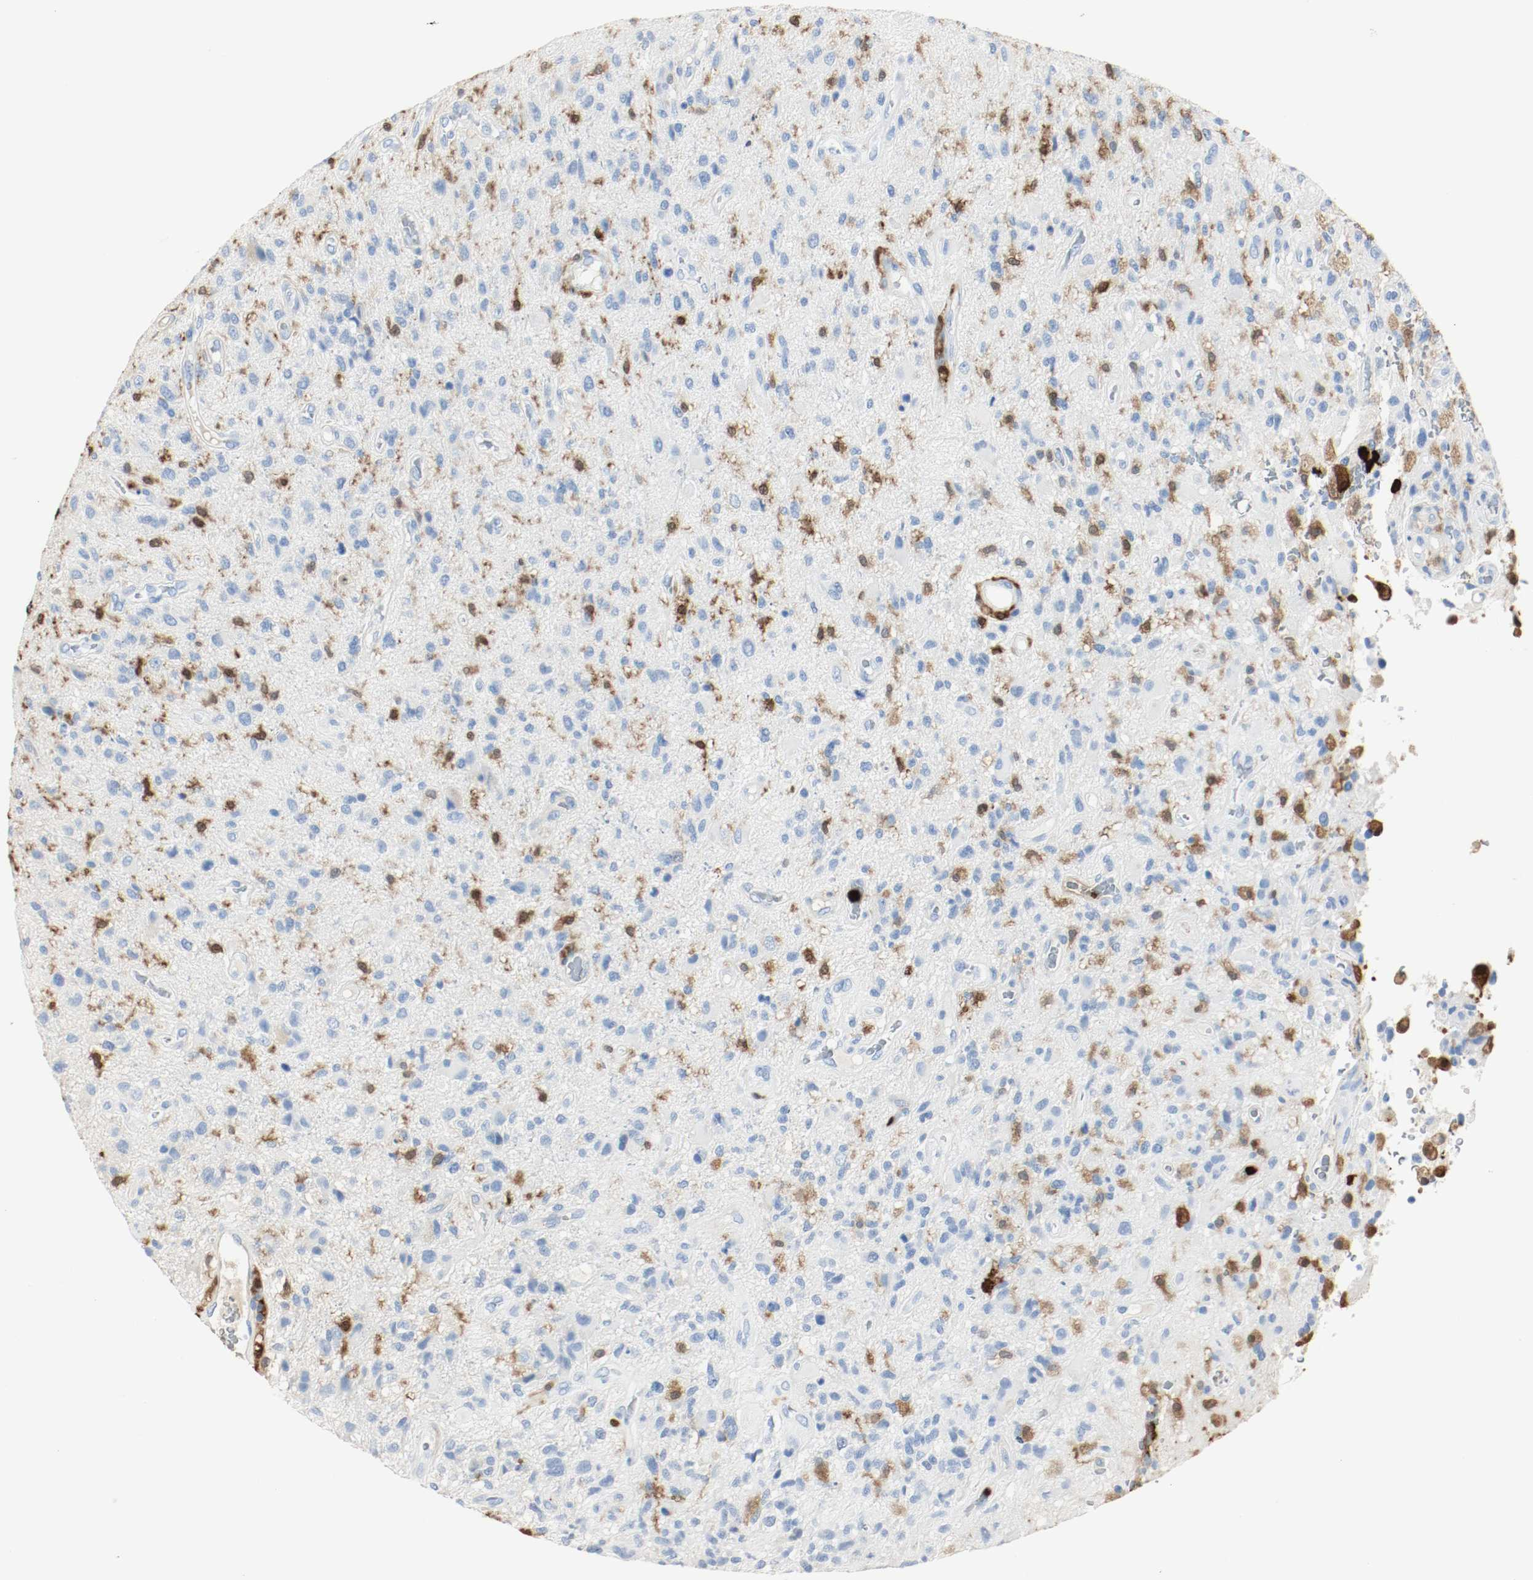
{"staining": {"intensity": "moderate", "quantity": "<25%", "location": "cytoplasmic/membranous"}, "tissue": "glioma", "cell_type": "Tumor cells", "image_type": "cancer", "snomed": [{"axis": "morphology", "description": "Normal tissue, NOS"}, {"axis": "morphology", "description": "Glioma, malignant, High grade"}, {"axis": "topography", "description": "Cerebral cortex"}], "caption": "Immunohistochemistry (IHC) (DAB (3,3'-diaminobenzidine)) staining of malignant glioma (high-grade) exhibits moderate cytoplasmic/membranous protein staining in approximately <25% of tumor cells.", "gene": "S100A9", "patient": {"sex": "male", "age": 75}}